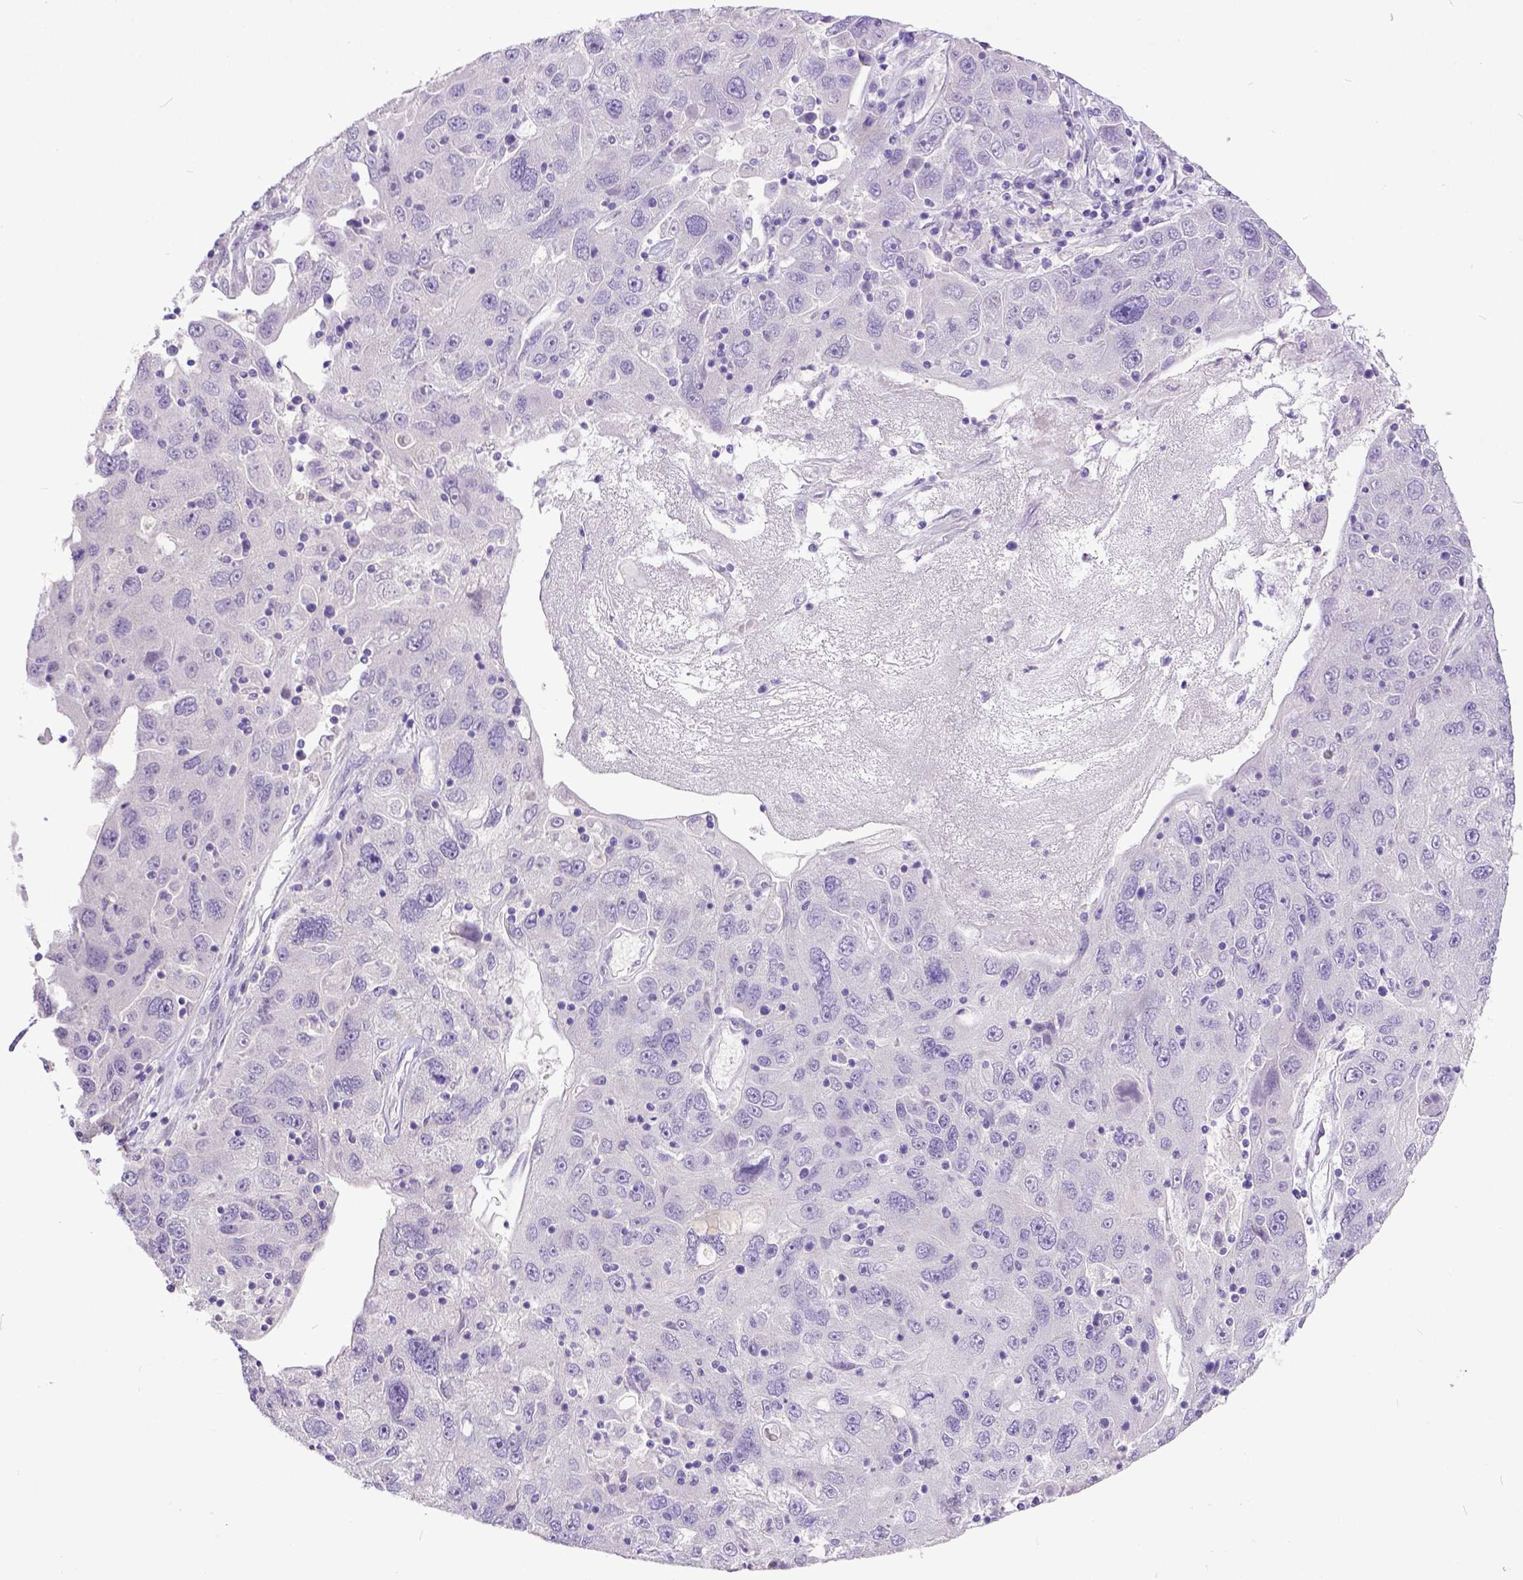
{"staining": {"intensity": "negative", "quantity": "none", "location": "none"}, "tissue": "stomach cancer", "cell_type": "Tumor cells", "image_type": "cancer", "snomed": [{"axis": "morphology", "description": "Adenocarcinoma, NOS"}, {"axis": "topography", "description": "Stomach"}], "caption": "The IHC photomicrograph has no significant positivity in tumor cells of stomach cancer tissue.", "gene": "KIT", "patient": {"sex": "male", "age": 56}}